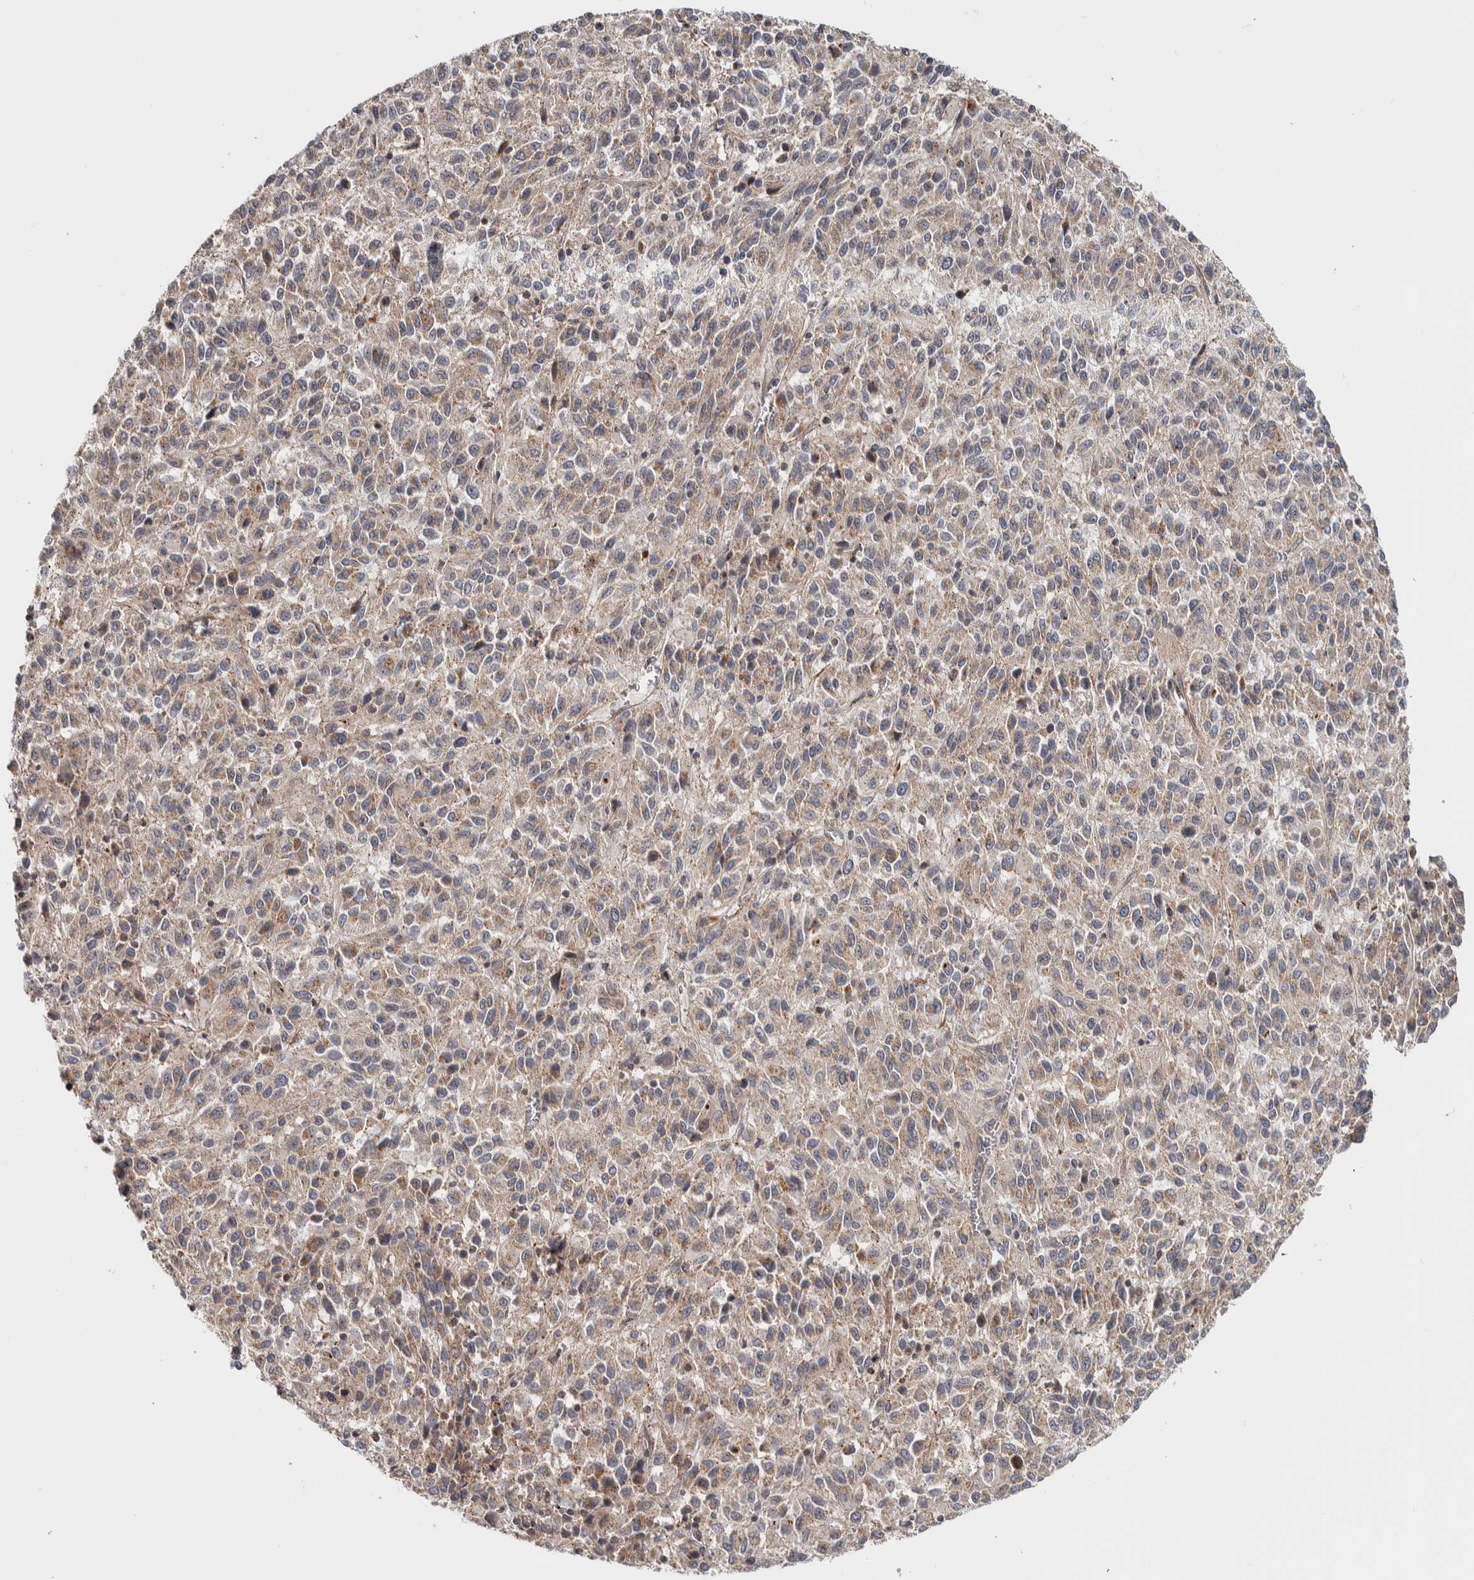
{"staining": {"intensity": "weak", "quantity": ">75%", "location": "cytoplasmic/membranous"}, "tissue": "melanoma", "cell_type": "Tumor cells", "image_type": "cancer", "snomed": [{"axis": "morphology", "description": "Malignant melanoma, Metastatic site"}, {"axis": "topography", "description": "Lung"}], "caption": "Immunohistochemical staining of malignant melanoma (metastatic site) demonstrates low levels of weak cytoplasmic/membranous staining in about >75% of tumor cells.", "gene": "CHMP4C", "patient": {"sex": "male", "age": 64}}